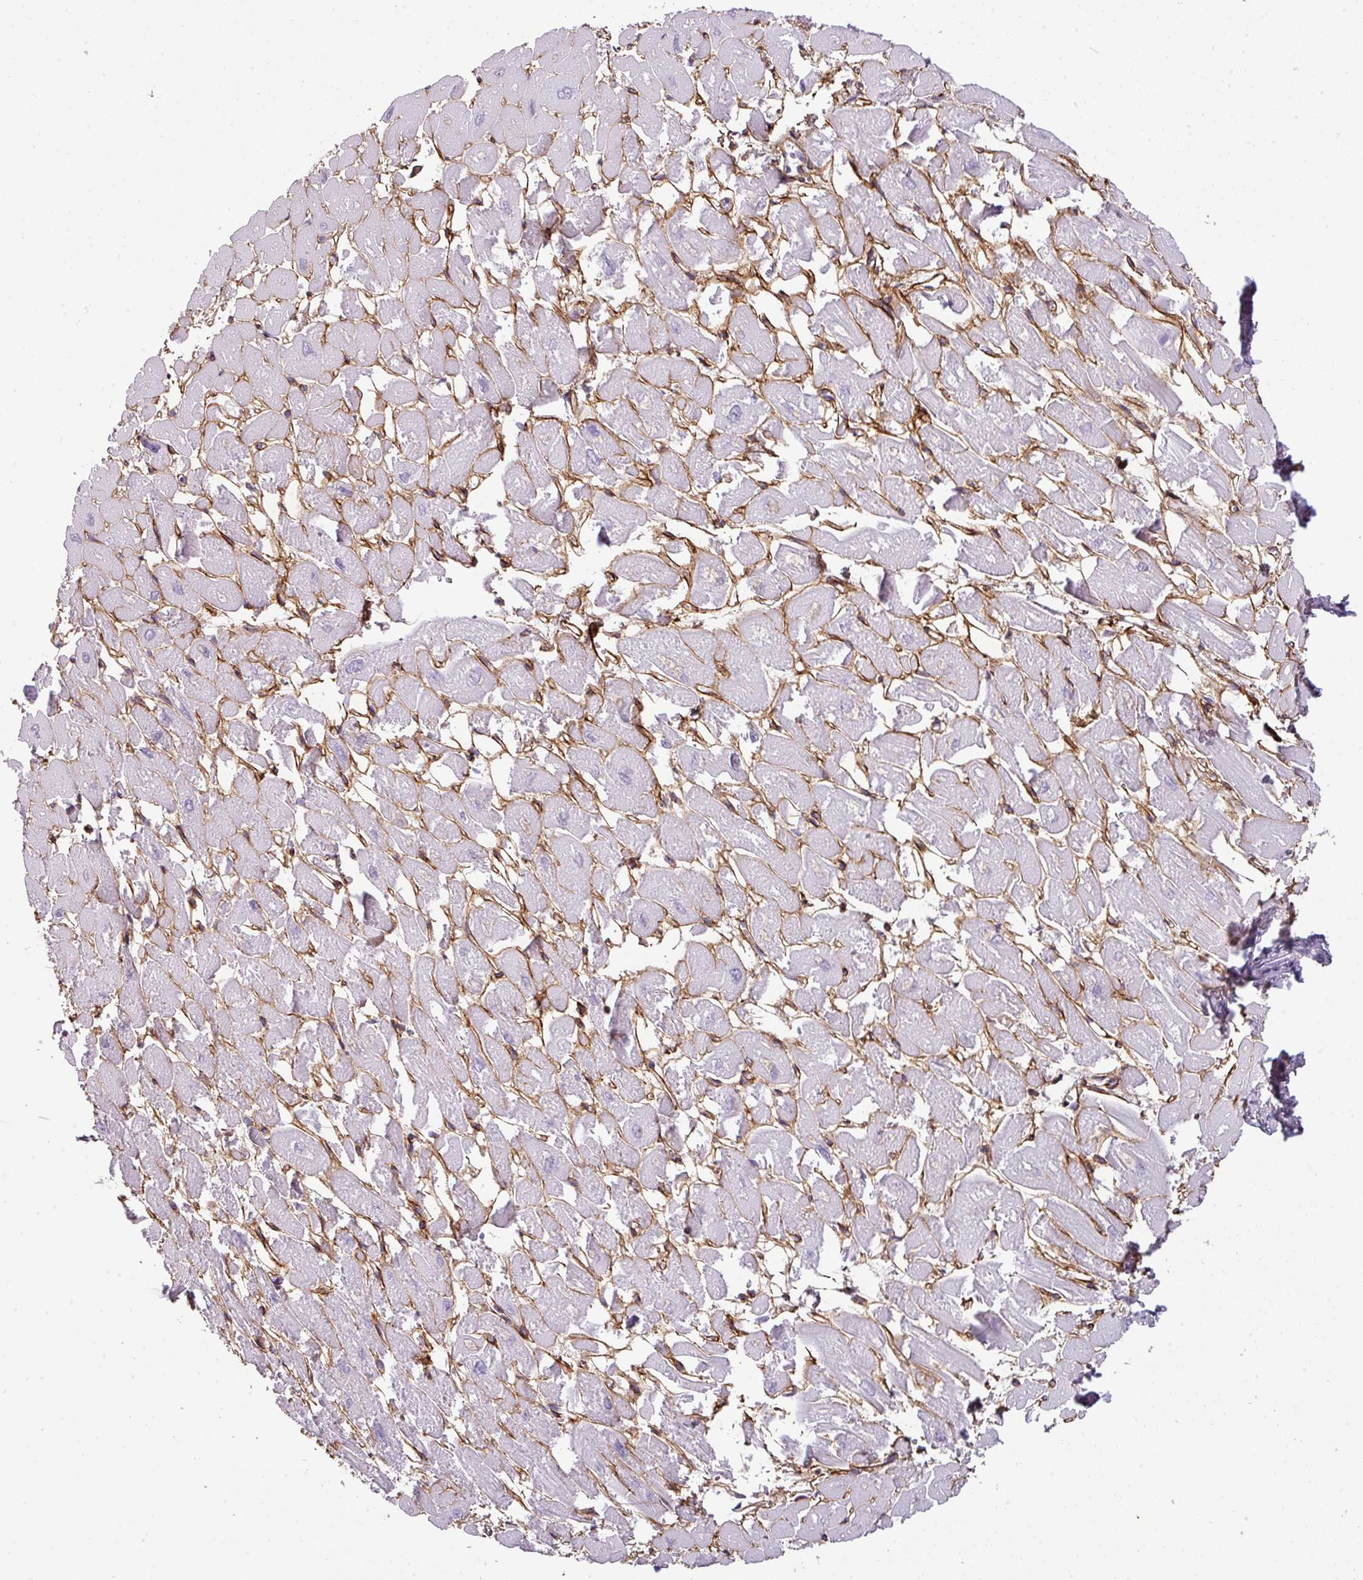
{"staining": {"intensity": "negative", "quantity": "none", "location": "none"}, "tissue": "heart muscle", "cell_type": "Cardiomyocytes", "image_type": "normal", "snomed": [{"axis": "morphology", "description": "Normal tissue, NOS"}, {"axis": "topography", "description": "Heart"}], "caption": "An IHC micrograph of normal heart muscle is shown. There is no staining in cardiomyocytes of heart muscle. Brightfield microscopy of immunohistochemistry (IHC) stained with DAB (brown) and hematoxylin (blue), captured at high magnification.", "gene": "PARD6G", "patient": {"sex": "male", "age": 54}}